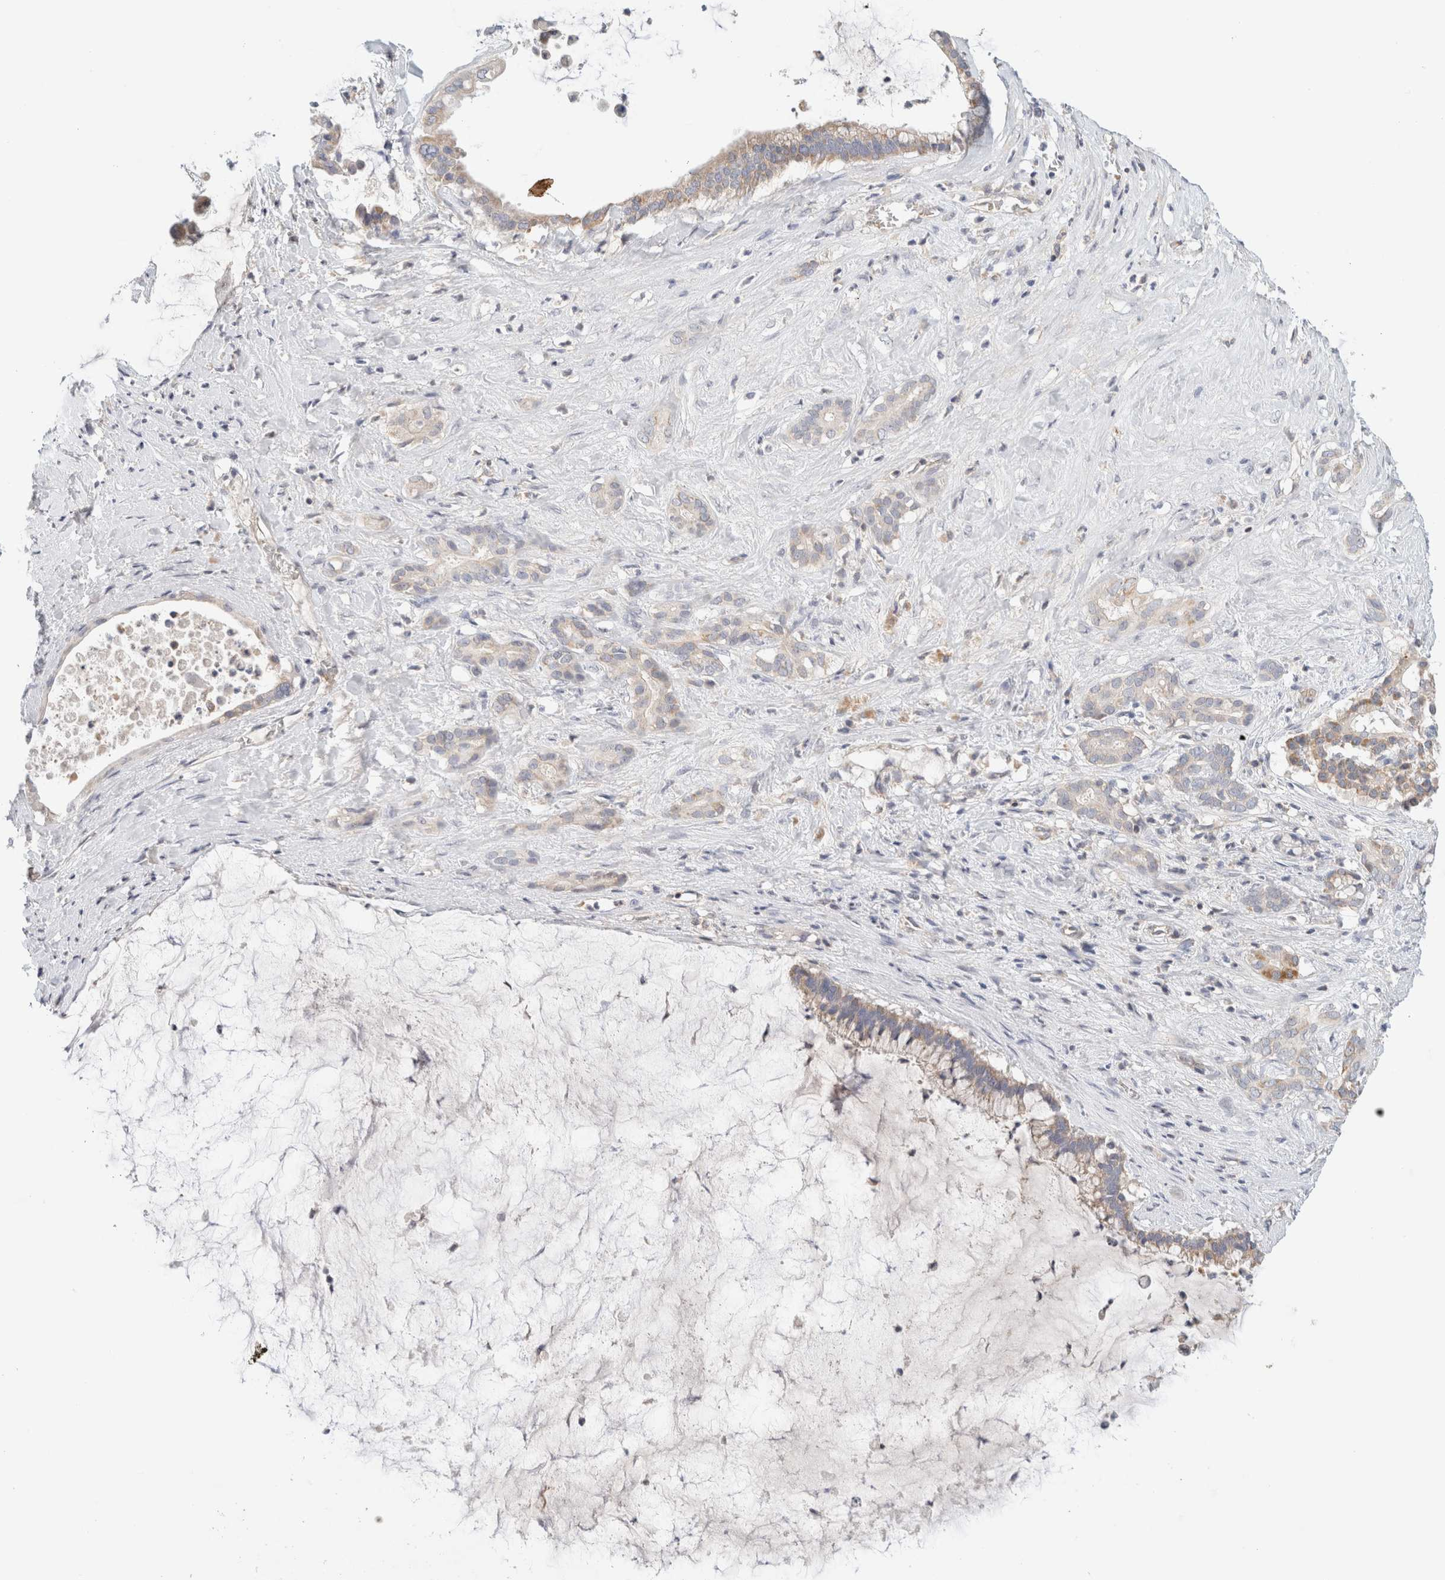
{"staining": {"intensity": "weak", "quantity": "<25%", "location": "cytoplasmic/membranous"}, "tissue": "pancreatic cancer", "cell_type": "Tumor cells", "image_type": "cancer", "snomed": [{"axis": "morphology", "description": "Adenocarcinoma, NOS"}, {"axis": "topography", "description": "Pancreas"}], "caption": "IHC of human pancreatic cancer displays no staining in tumor cells.", "gene": "MRM3", "patient": {"sex": "male", "age": 41}}